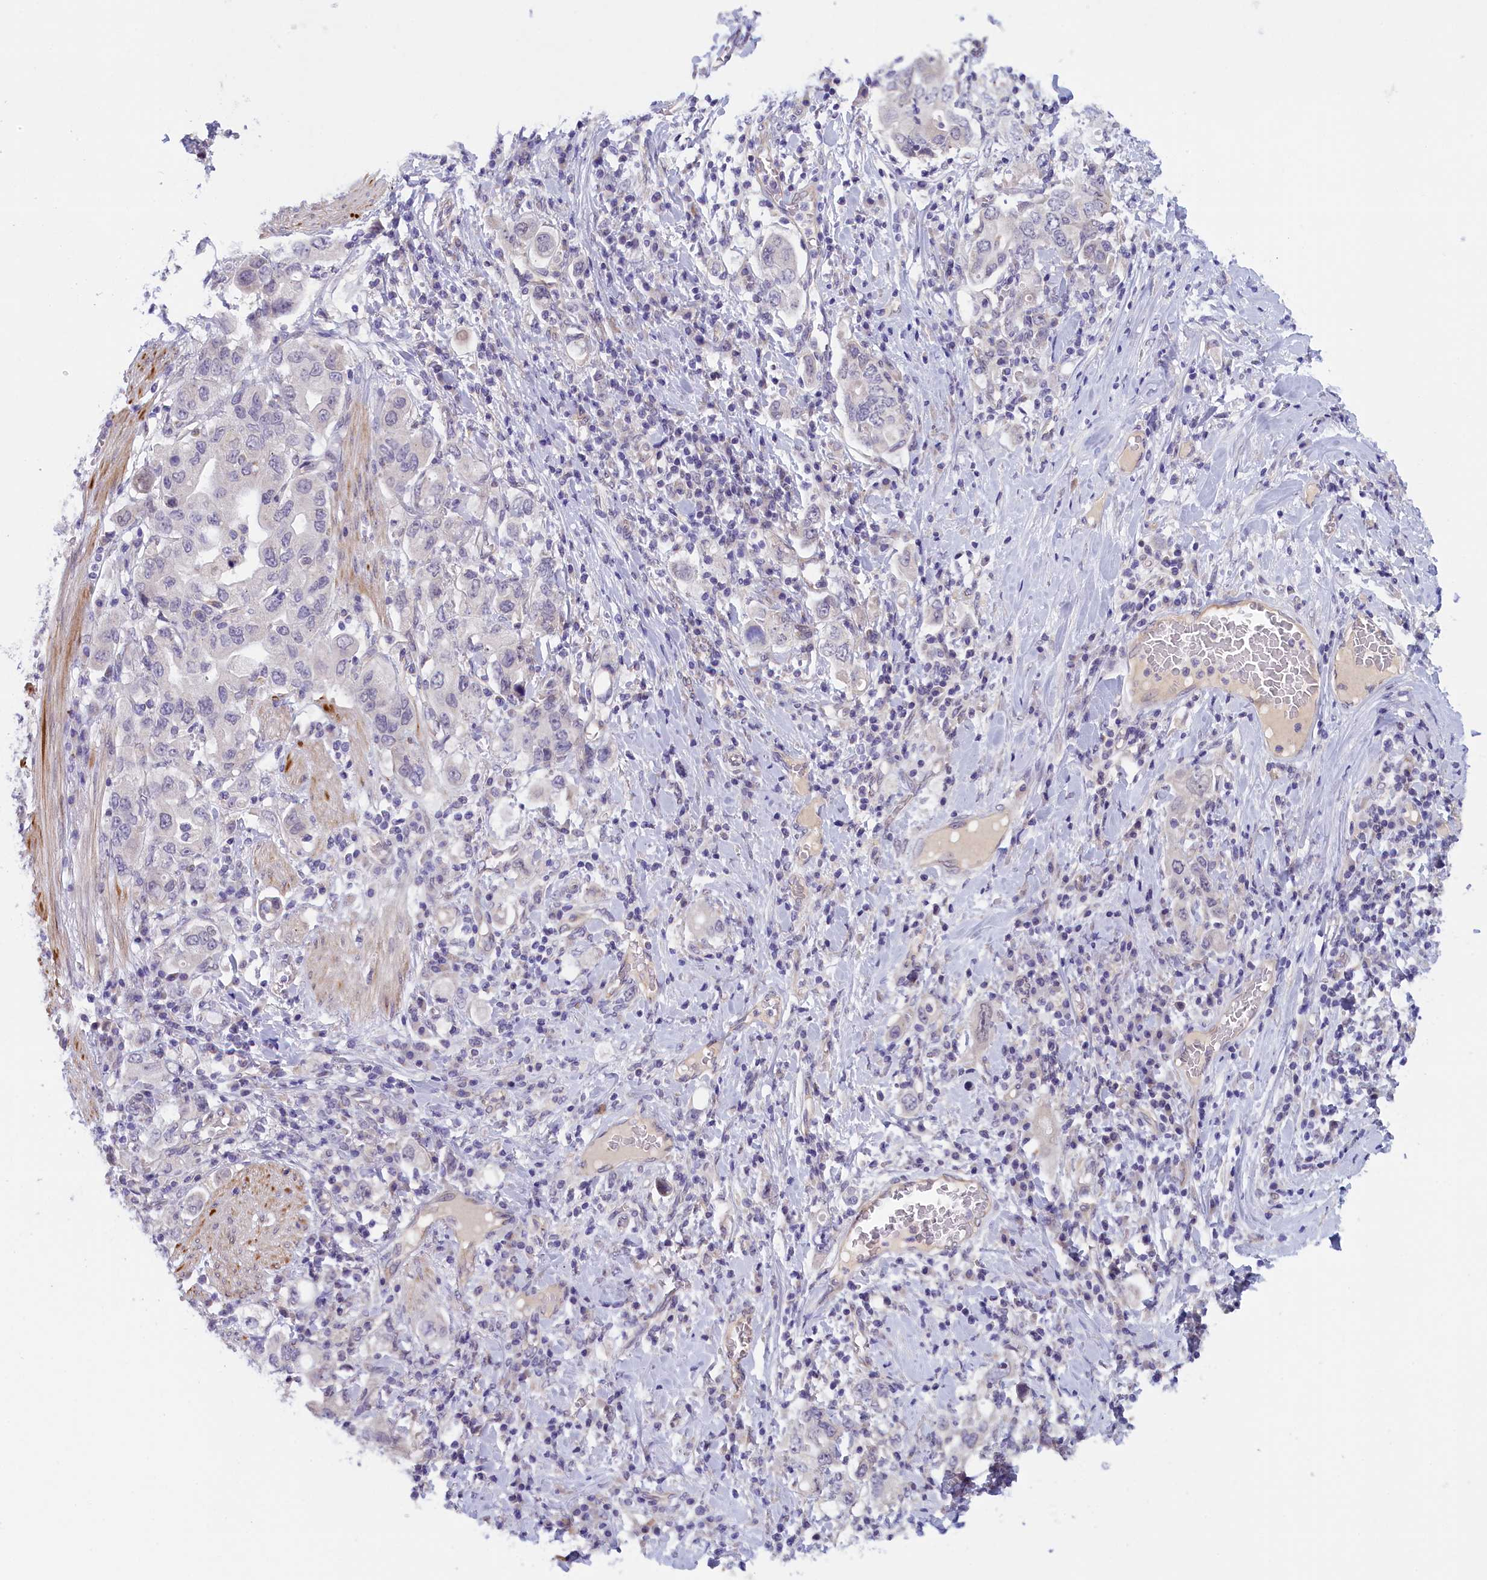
{"staining": {"intensity": "negative", "quantity": "none", "location": "none"}, "tissue": "stomach cancer", "cell_type": "Tumor cells", "image_type": "cancer", "snomed": [{"axis": "morphology", "description": "Adenocarcinoma, NOS"}, {"axis": "topography", "description": "Stomach, upper"}], "caption": "Stomach adenocarcinoma stained for a protein using immunohistochemistry displays no expression tumor cells.", "gene": "IGFALS", "patient": {"sex": "male", "age": 62}}